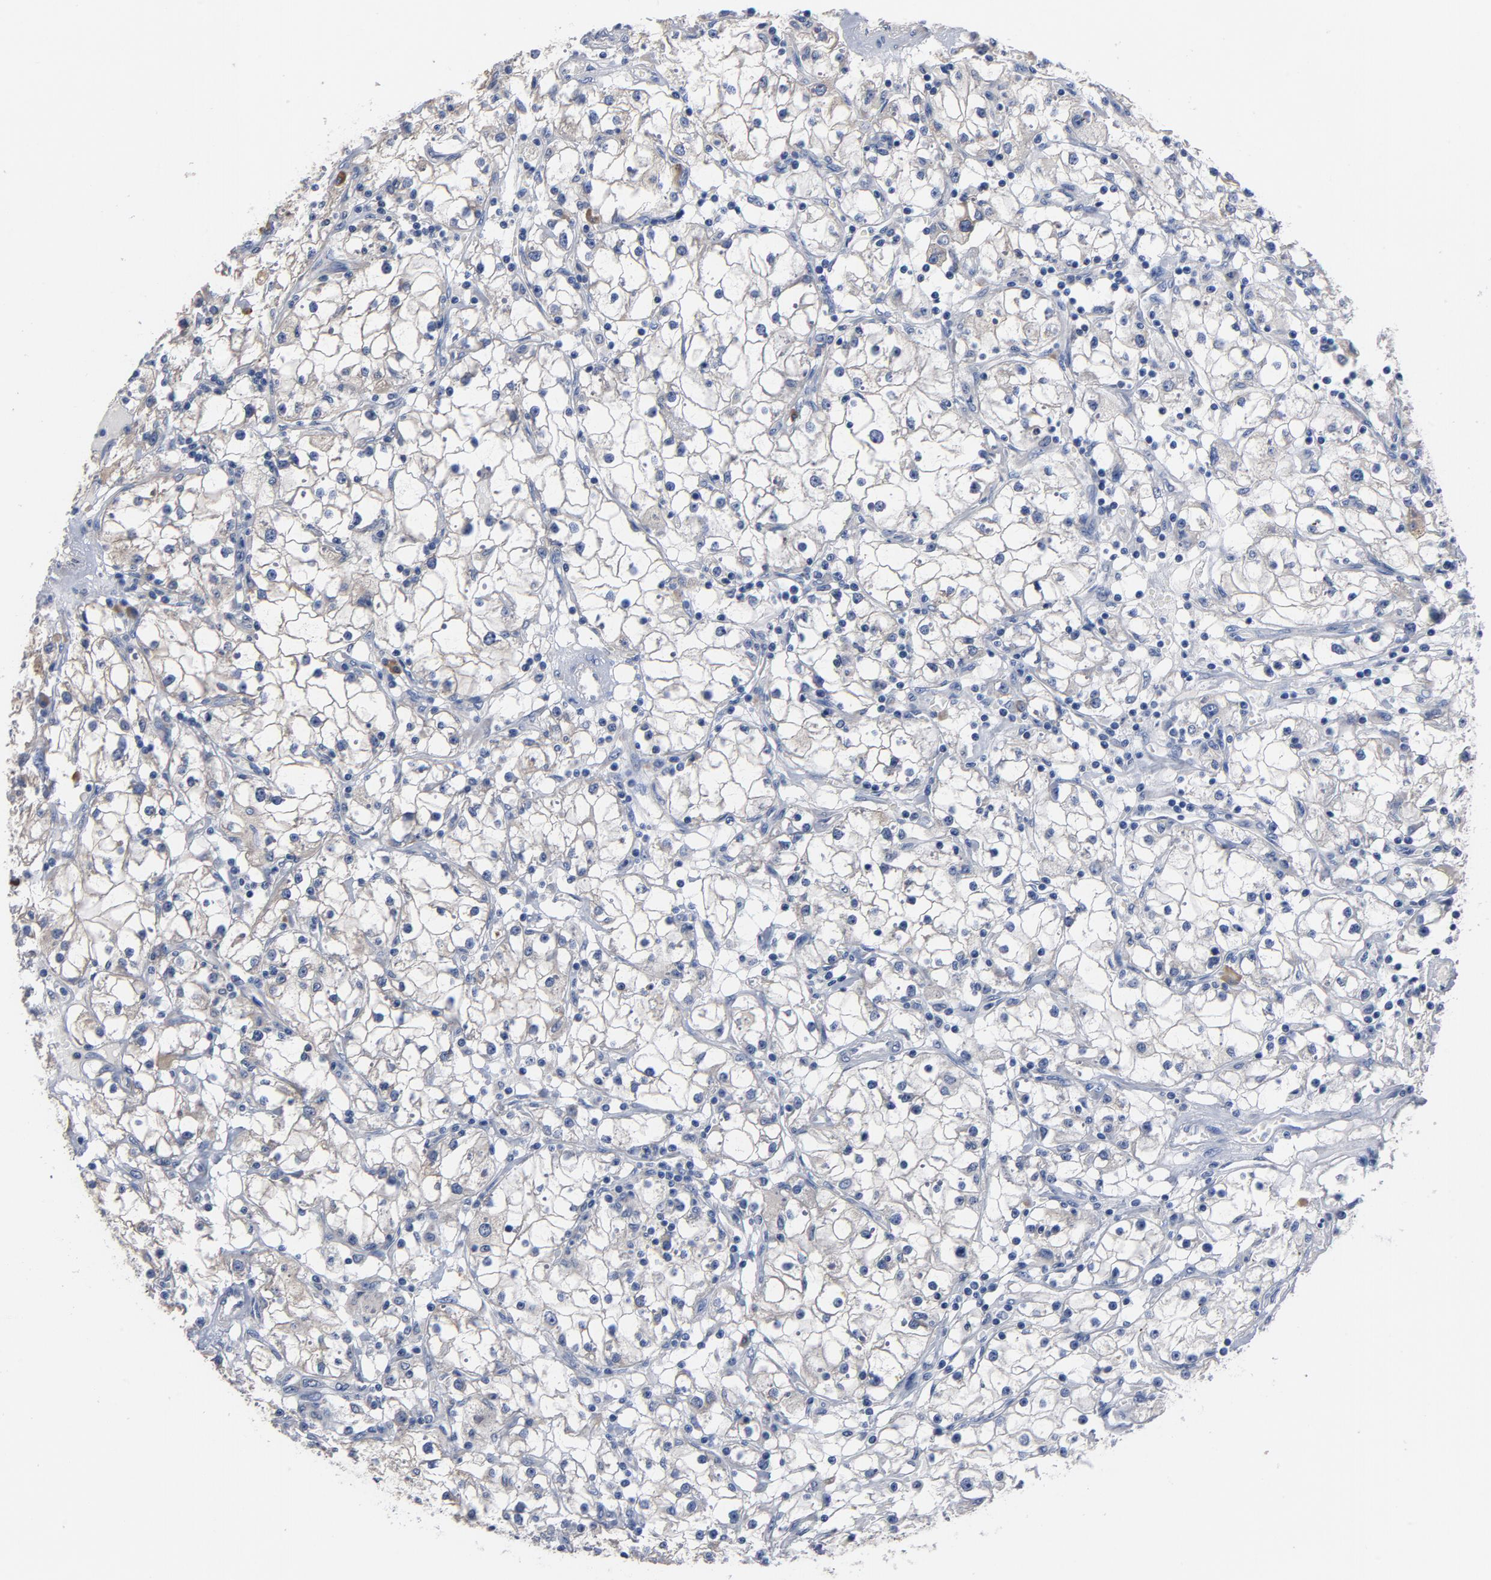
{"staining": {"intensity": "negative", "quantity": "none", "location": "none"}, "tissue": "renal cancer", "cell_type": "Tumor cells", "image_type": "cancer", "snomed": [{"axis": "morphology", "description": "Adenocarcinoma, NOS"}, {"axis": "topography", "description": "Kidney"}], "caption": "Immunohistochemistry (IHC) micrograph of human adenocarcinoma (renal) stained for a protein (brown), which demonstrates no expression in tumor cells.", "gene": "TLR4", "patient": {"sex": "male", "age": 56}}